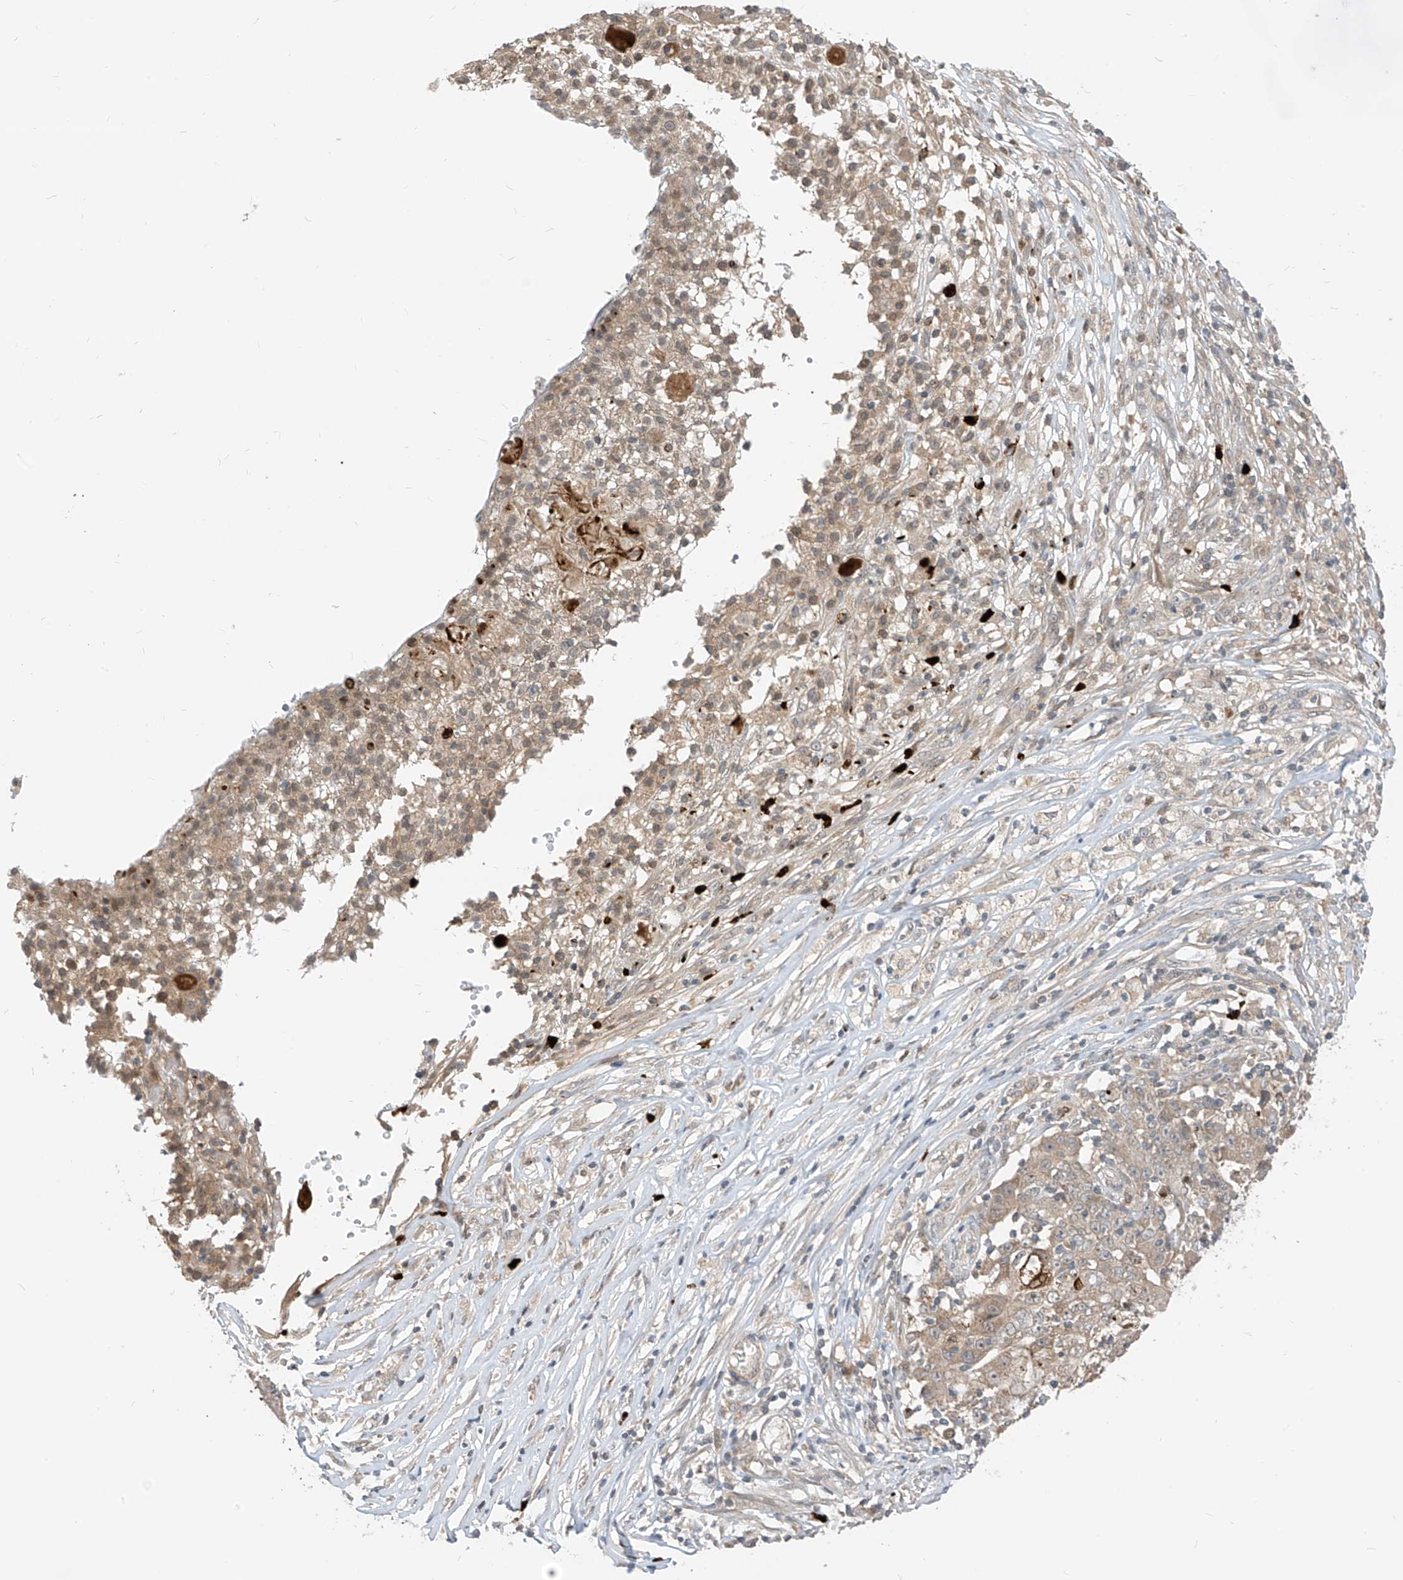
{"staining": {"intensity": "weak", "quantity": "<25%", "location": "cytoplasmic/membranous"}, "tissue": "ovarian cancer", "cell_type": "Tumor cells", "image_type": "cancer", "snomed": [{"axis": "morphology", "description": "Carcinoma, endometroid"}, {"axis": "topography", "description": "Ovary"}], "caption": "Immunohistochemical staining of human ovarian endometroid carcinoma exhibits no significant staining in tumor cells. (Brightfield microscopy of DAB (3,3'-diaminobenzidine) immunohistochemistry at high magnification).", "gene": "CNKSR1", "patient": {"sex": "female", "age": 42}}